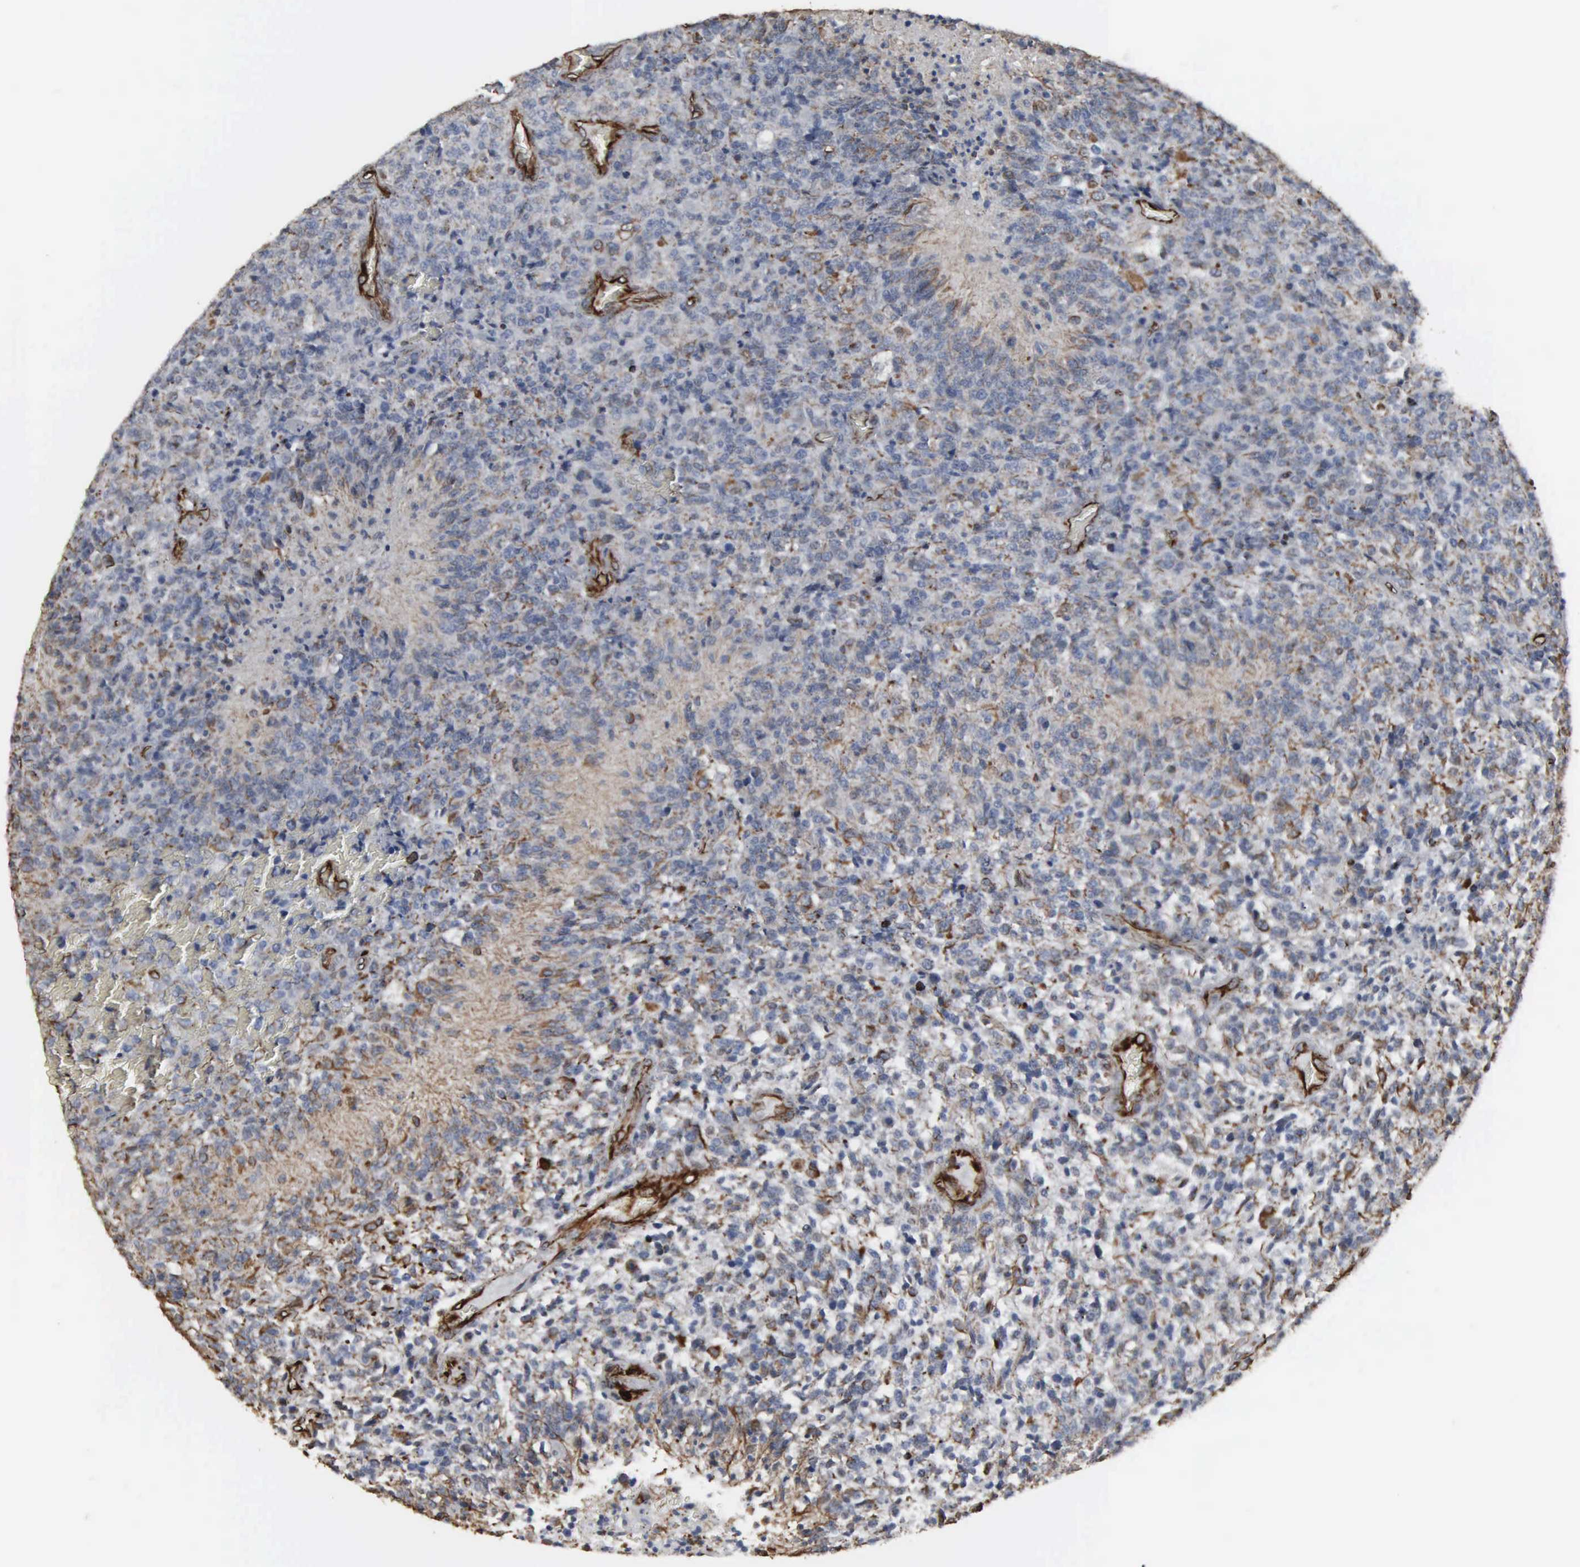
{"staining": {"intensity": "weak", "quantity": "<25%", "location": "cytoplasmic/membranous,nuclear"}, "tissue": "glioma", "cell_type": "Tumor cells", "image_type": "cancer", "snomed": [{"axis": "morphology", "description": "Glioma, malignant, High grade"}, {"axis": "topography", "description": "Brain"}], "caption": "An immunohistochemistry histopathology image of glioma is shown. There is no staining in tumor cells of glioma.", "gene": "CCNE1", "patient": {"sex": "male", "age": 36}}